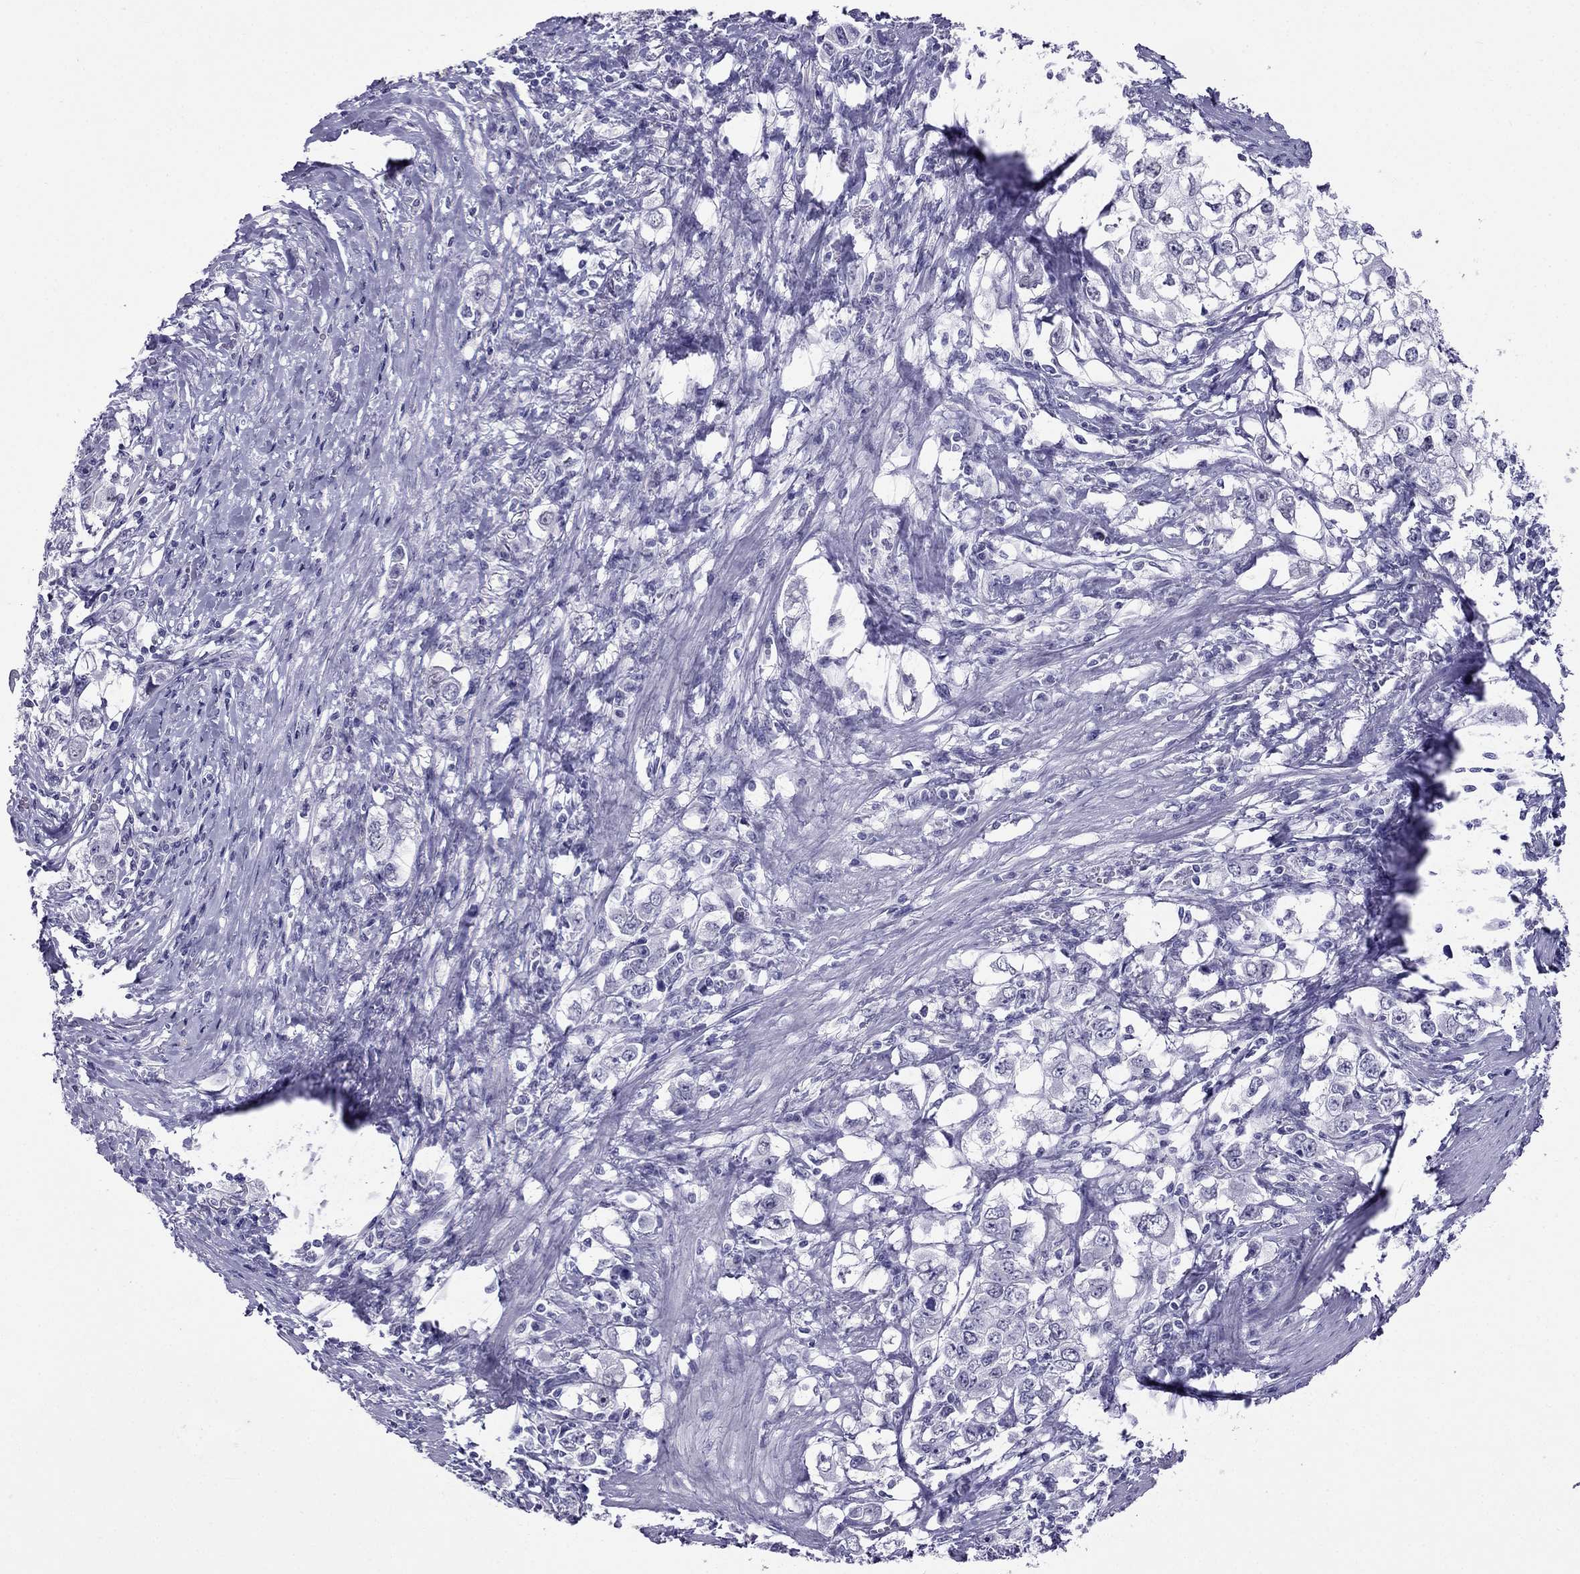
{"staining": {"intensity": "negative", "quantity": "none", "location": "none"}, "tissue": "stomach cancer", "cell_type": "Tumor cells", "image_type": "cancer", "snomed": [{"axis": "morphology", "description": "Adenocarcinoma, NOS"}, {"axis": "topography", "description": "Stomach, lower"}], "caption": "Immunohistochemistry (IHC) histopathology image of human stomach adenocarcinoma stained for a protein (brown), which displays no positivity in tumor cells.", "gene": "CROCC2", "patient": {"sex": "female", "age": 72}}